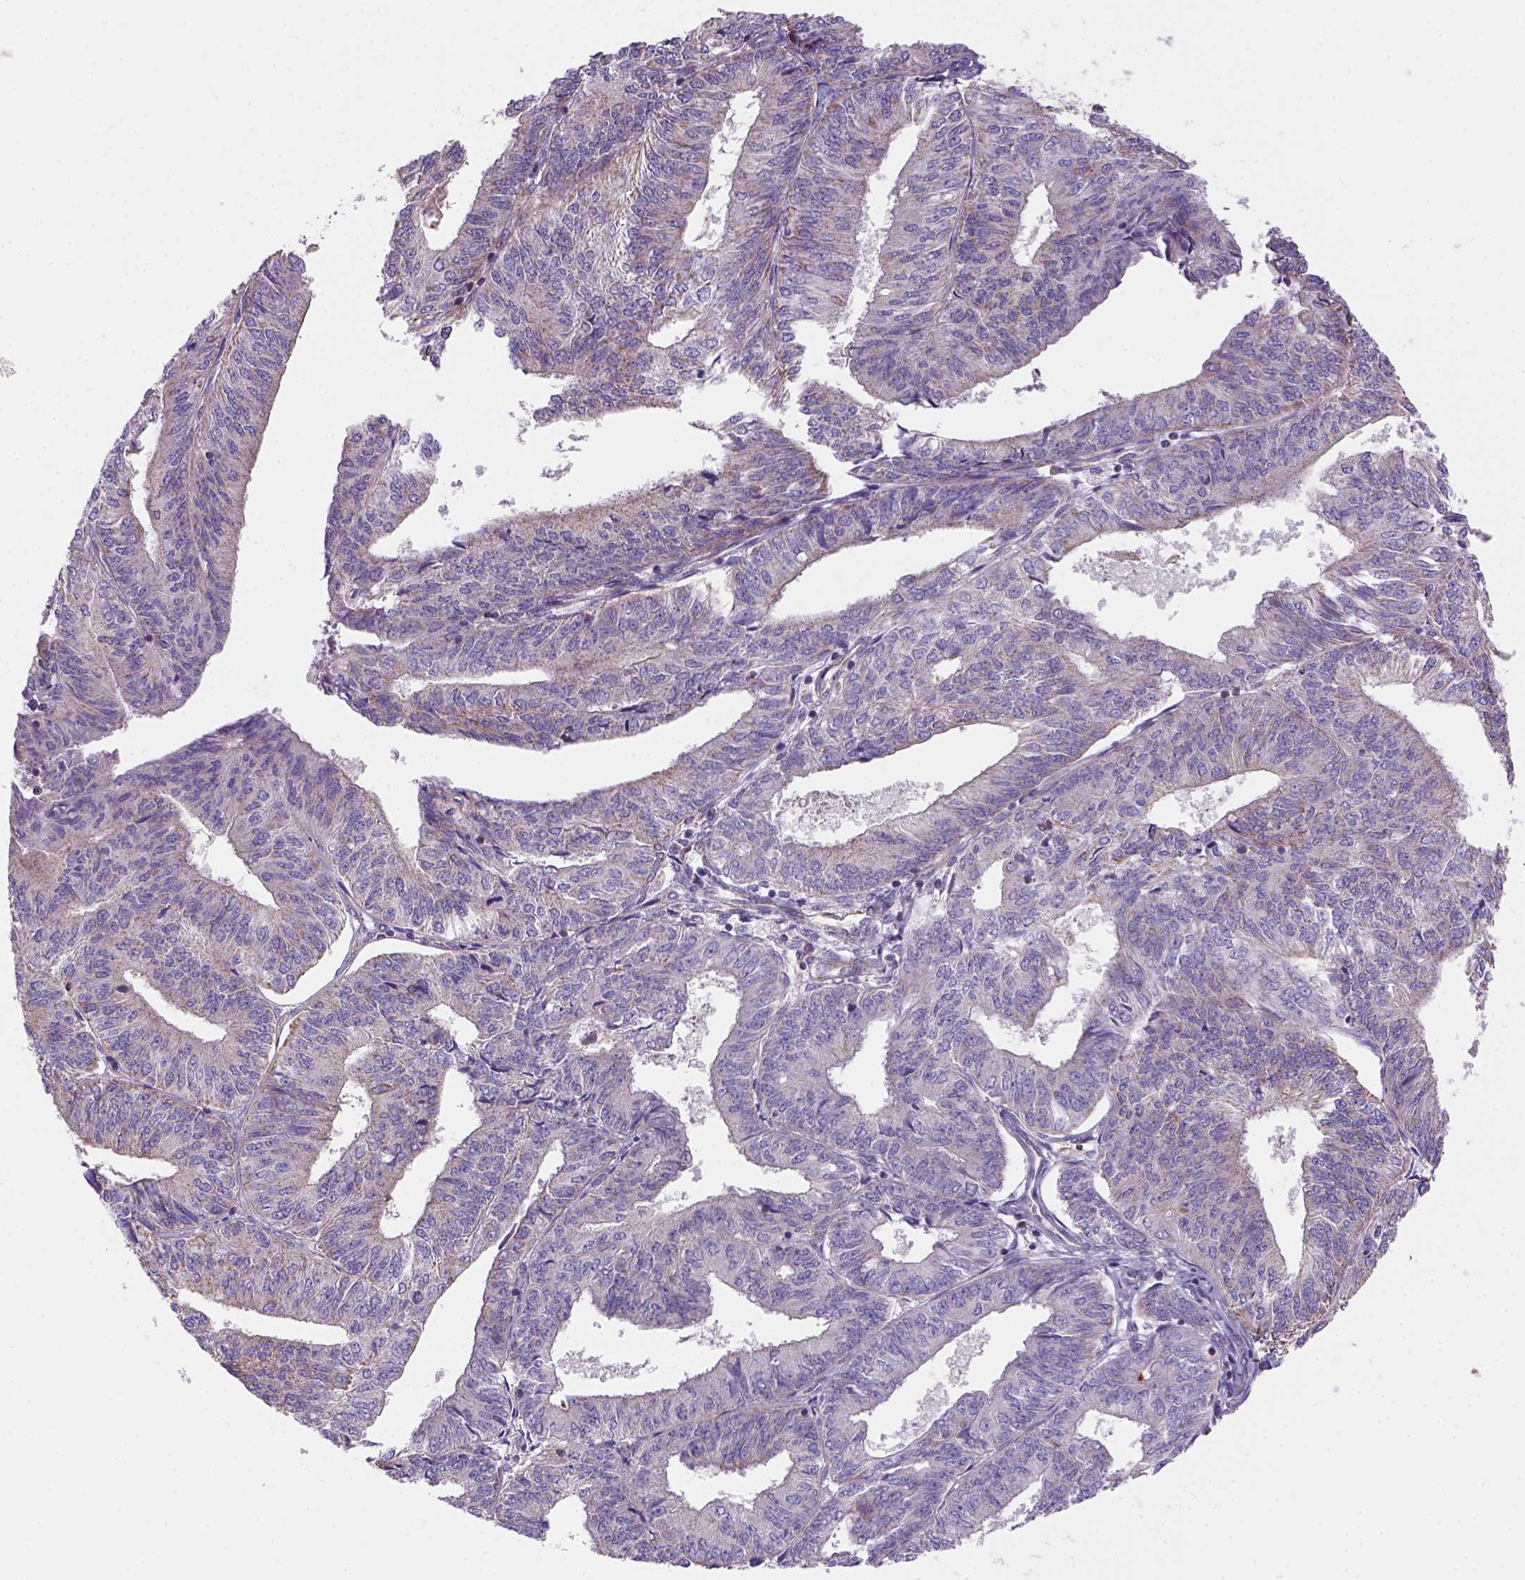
{"staining": {"intensity": "negative", "quantity": "none", "location": "none"}, "tissue": "endometrial cancer", "cell_type": "Tumor cells", "image_type": "cancer", "snomed": [{"axis": "morphology", "description": "Adenocarcinoma, NOS"}, {"axis": "topography", "description": "Endometrium"}], "caption": "A high-resolution micrograph shows immunohistochemistry staining of adenocarcinoma (endometrial), which displays no significant positivity in tumor cells. (Brightfield microscopy of DAB immunohistochemistry at high magnification).", "gene": "HTRA1", "patient": {"sex": "female", "age": 58}}